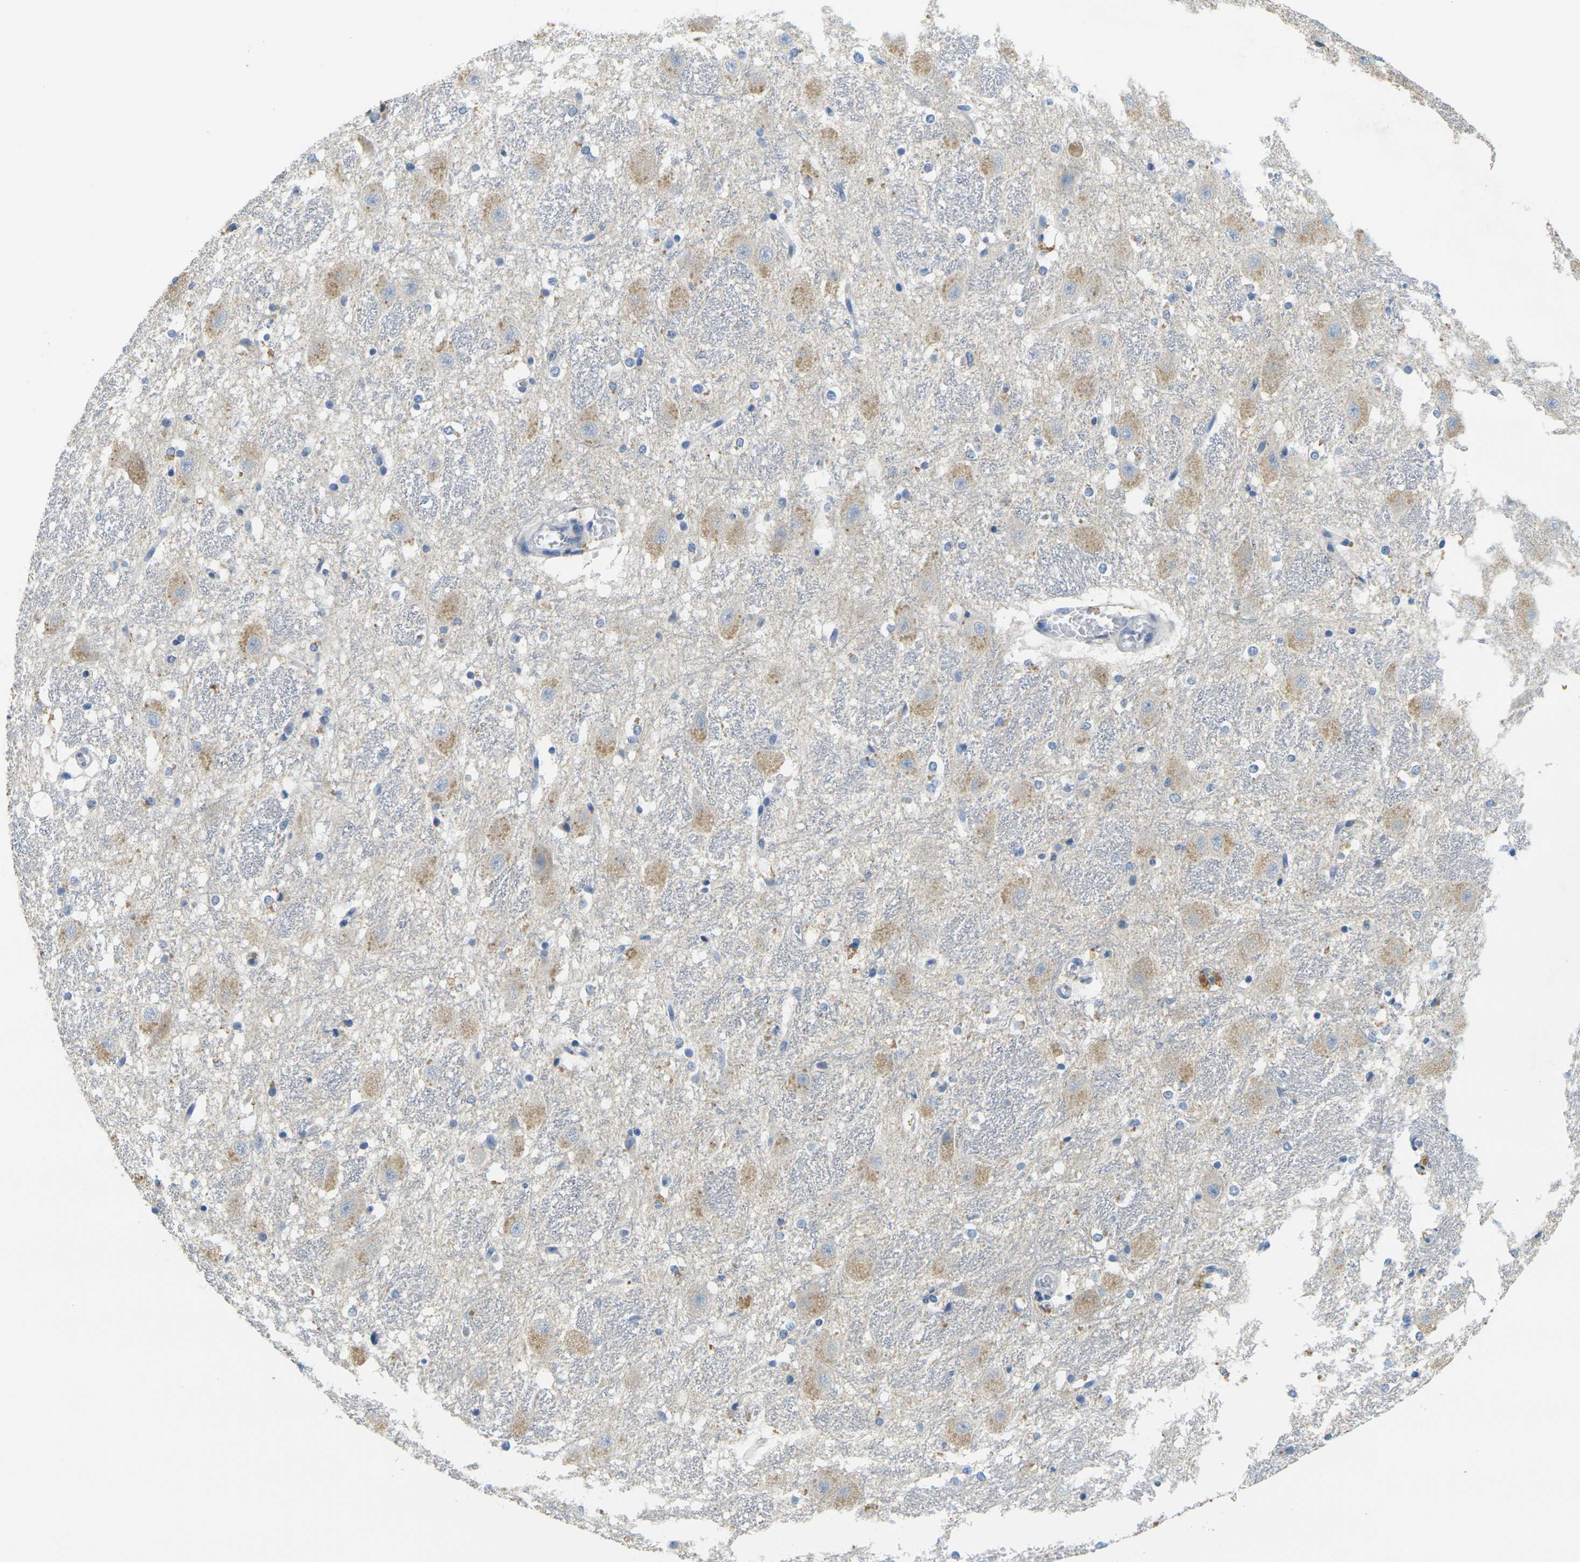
{"staining": {"intensity": "negative", "quantity": "none", "location": "none"}, "tissue": "hippocampus", "cell_type": "Glial cells", "image_type": "normal", "snomed": [{"axis": "morphology", "description": "Normal tissue, NOS"}, {"axis": "topography", "description": "Hippocampus"}], "caption": "Human hippocampus stained for a protein using immunohistochemistry shows no positivity in glial cells.", "gene": "FAM3D", "patient": {"sex": "female", "age": 19}}